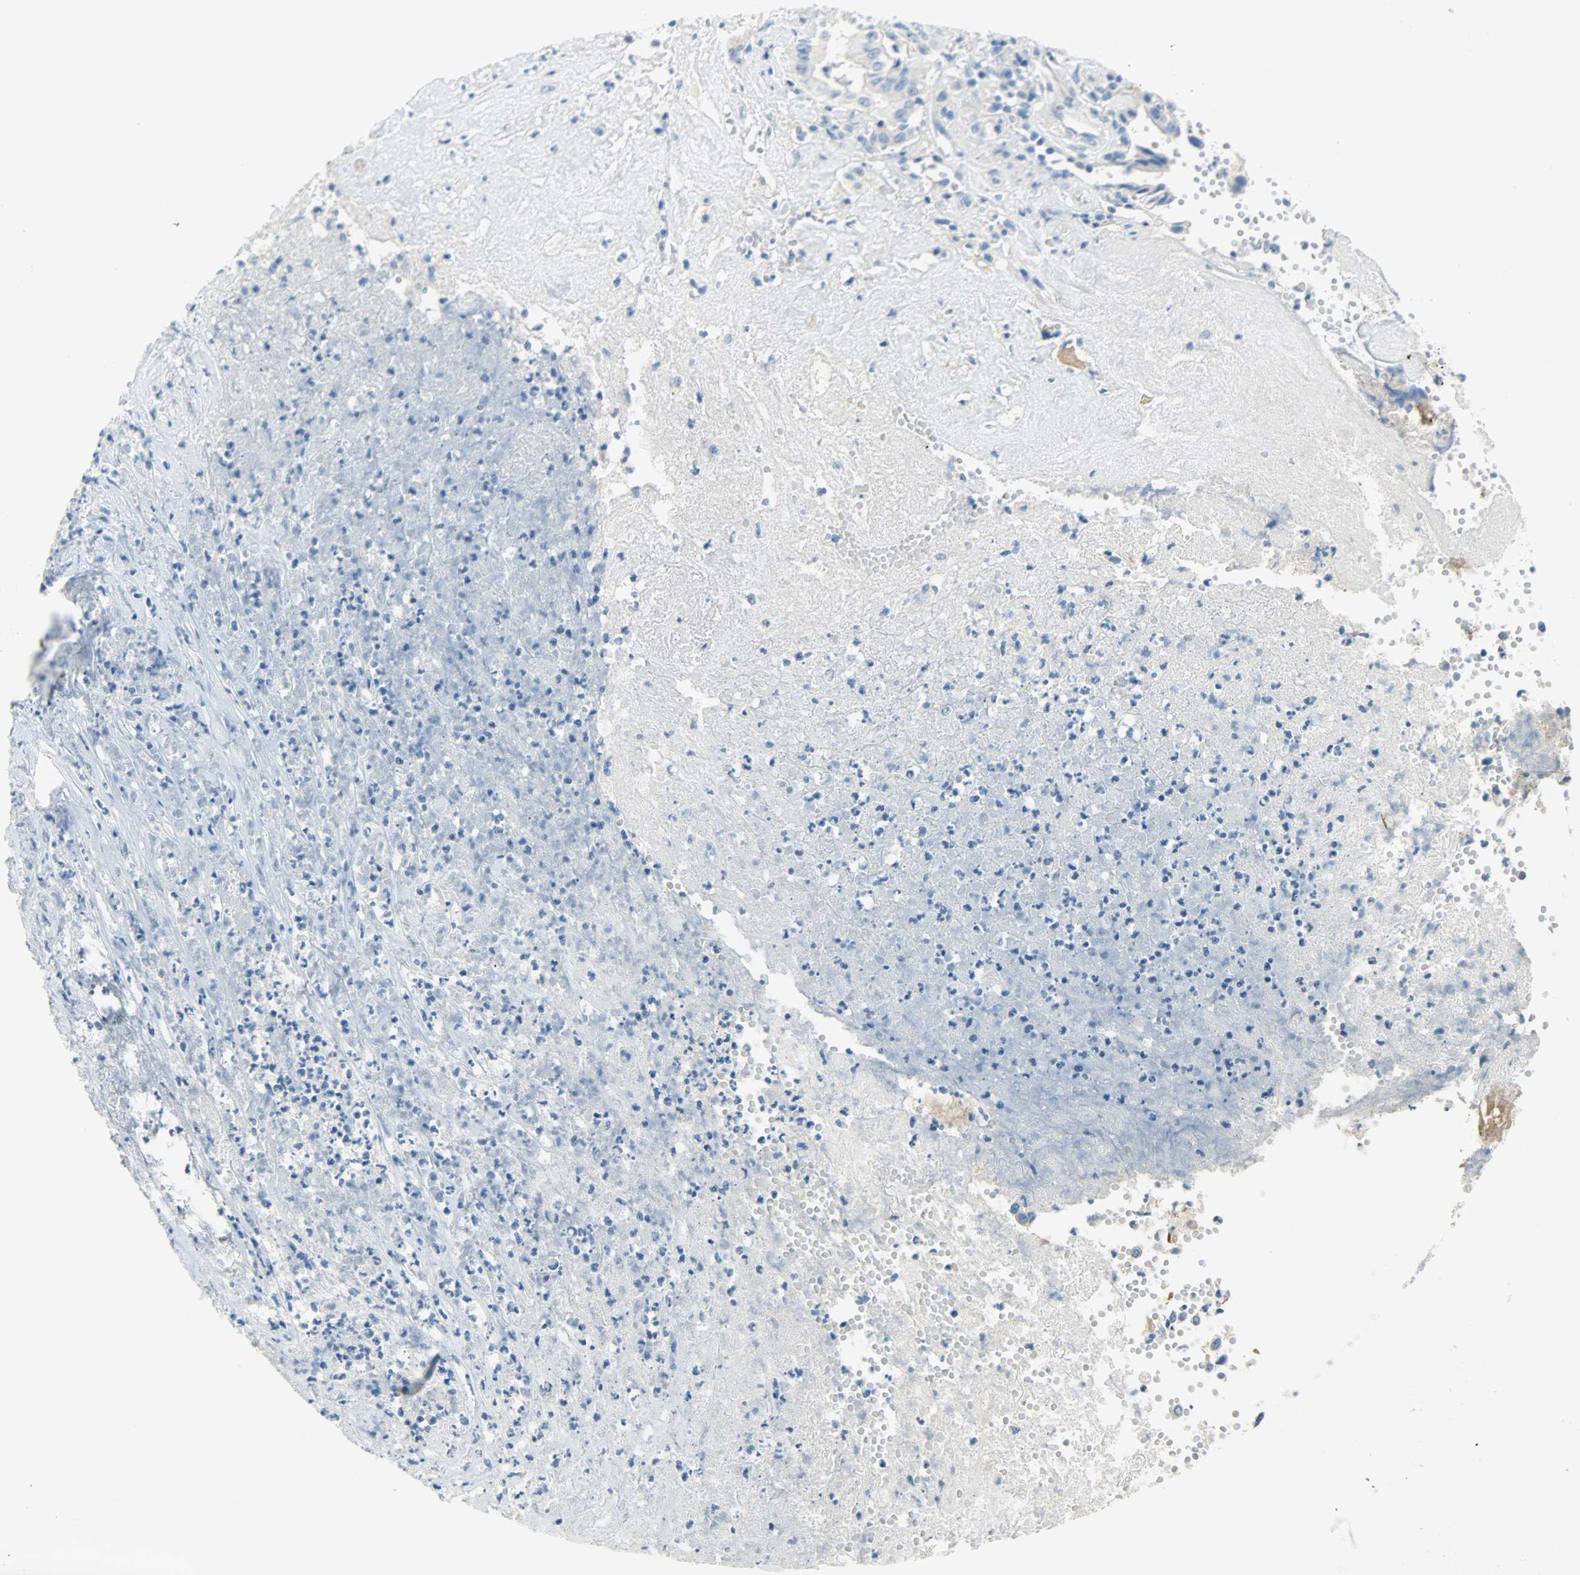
{"staining": {"intensity": "negative", "quantity": "none", "location": "none"}, "tissue": "liver cancer", "cell_type": "Tumor cells", "image_type": "cancer", "snomed": [{"axis": "morphology", "description": "Cholangiocarcinoma"}, {"axis": "topography", "description": "Liver"}], "caption": "The histopathology image reveals no staining of tumor cells in liver cancer. (DAB IHC with hematoxylin counter stain).", "gene": "PROM1", "patient": {"sex": "female", "age": 61}}